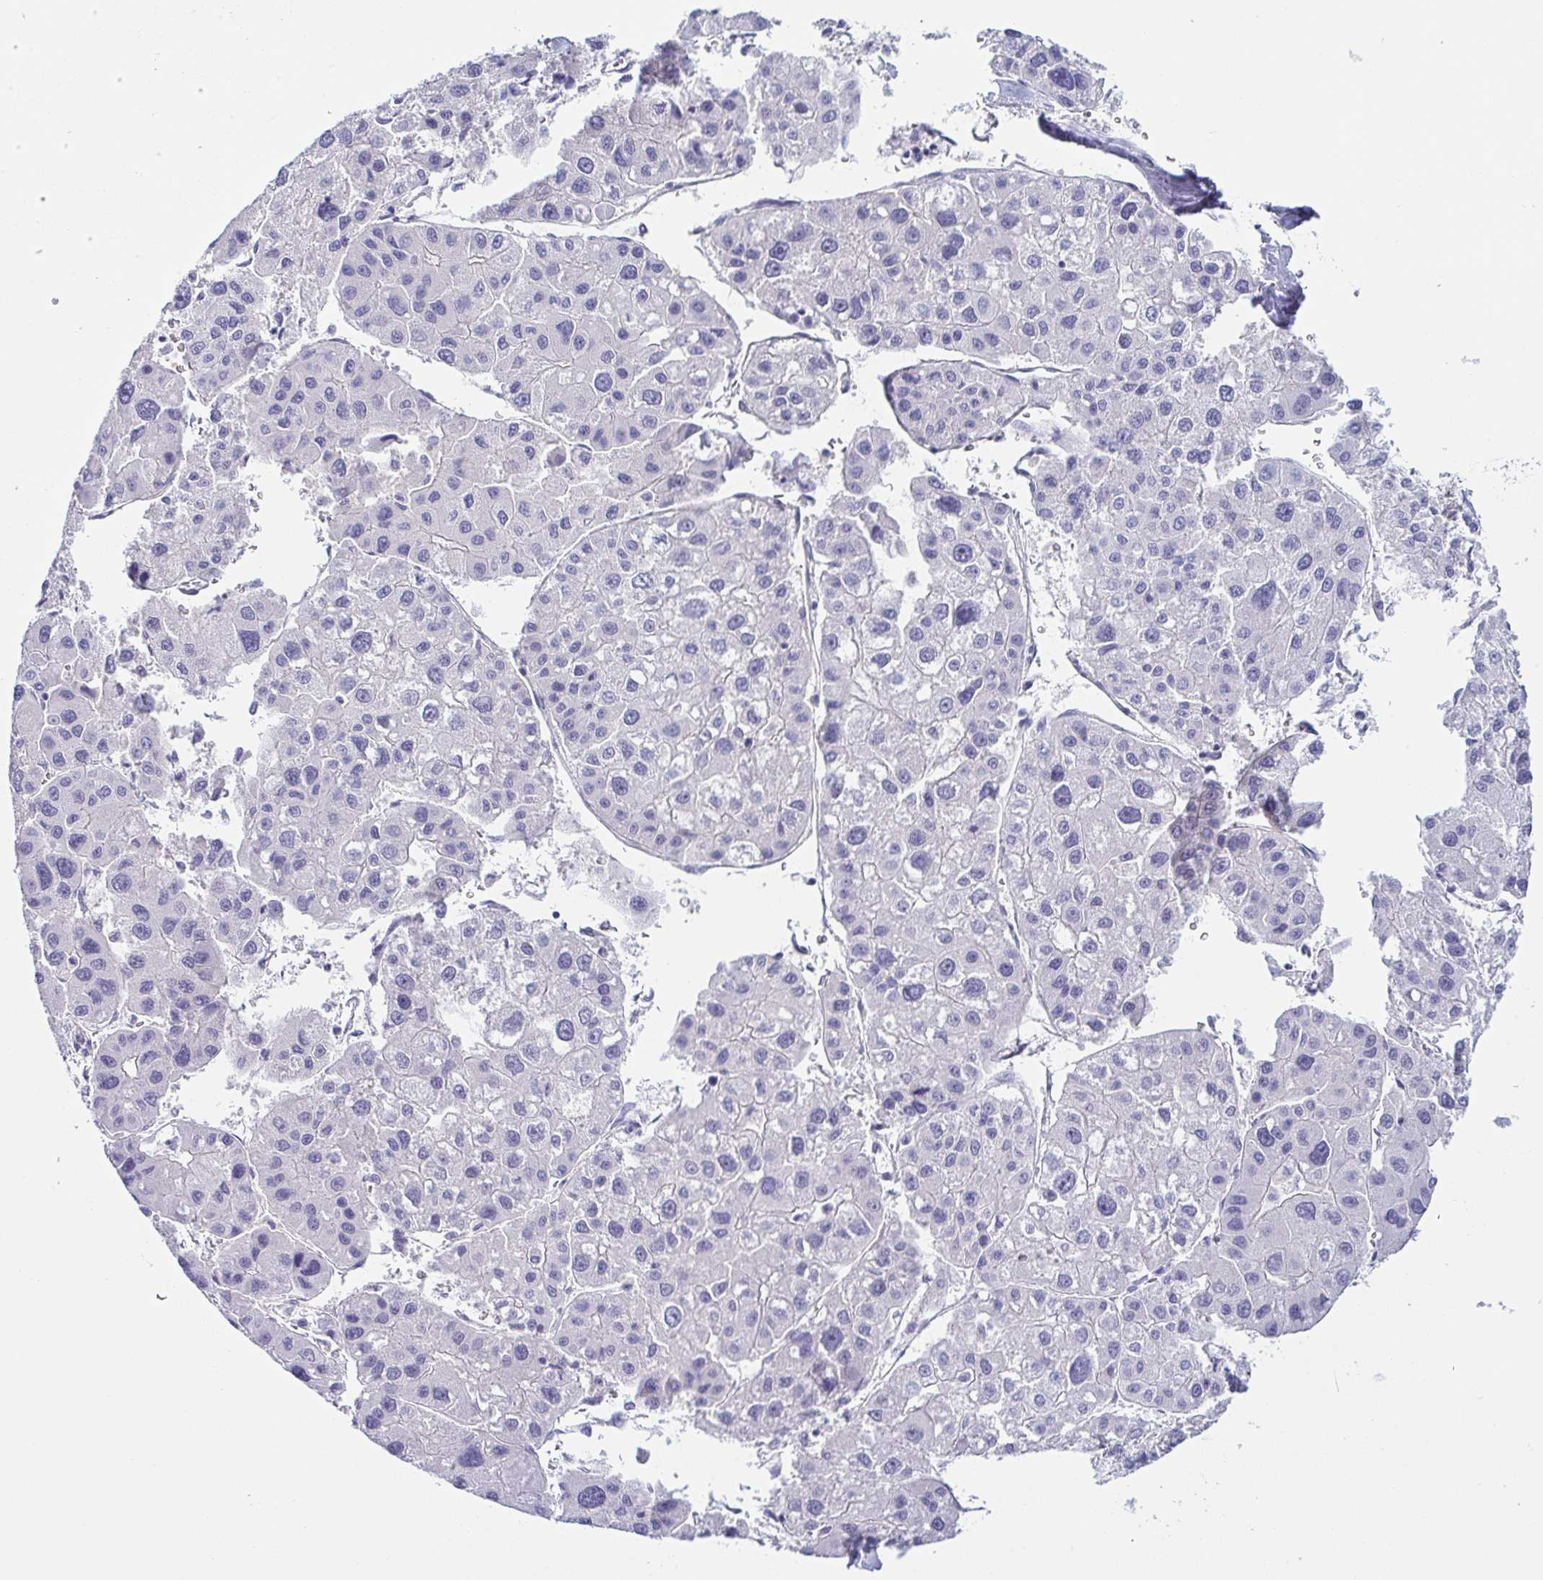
{"staining": {"intensity": "negative", "quantity": "none", "location": "none"}, "tissue": "liver cancer", "cell_type": "Tumor cells", "image_type": "cancer", "snomed": [{"axis": "morphology", "description": "Carcinoma, Hepatocellular, NOS"}, {"axis": "topography", "description": "Liver"}], "caption": "High power microscopy photomicrograph of an immunohistochemistry (IHC) histopathology image of liver cancer, revealing no significant positivity in tumor cells. Brightfield microscopy of IHC stained with DAB (3,3'-diaminobenzidine) (brown) and hematoxylin (blue), captured at high magnification.", "gene": "COL17A1", "patient": {"sex": "male", "age": 73}}